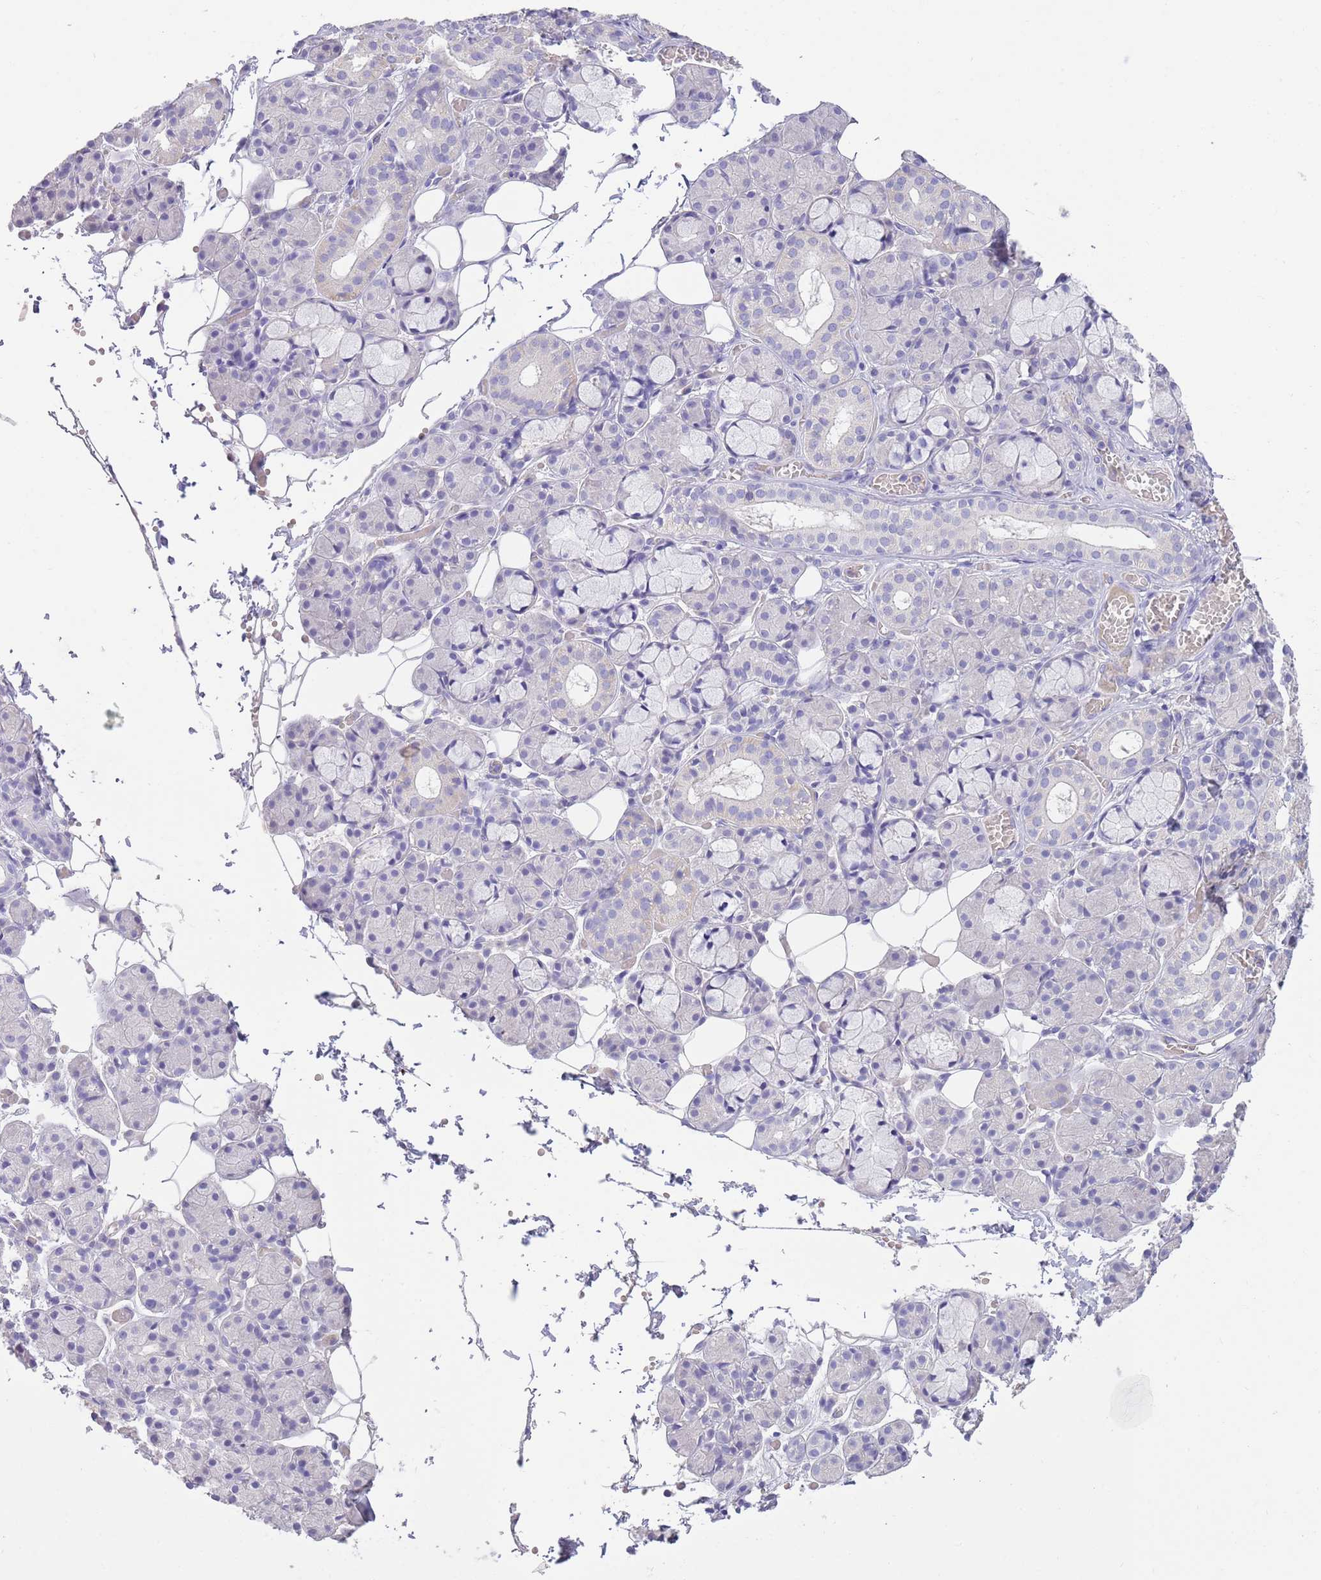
{"staining": {"intensity": "negative", "quantity": "none", "location": "none"}, "tissue": "salivary gland", "cell_type": "Glandular cells", "image_type": "normal", "snomed": [{"axis": "morphology", "description": "Normal tissue, NOS"}, {"axis": "topography", "description": "Salivary gland"}], "caption": "High magnification brightfield microscopy of benign salivary gland stained with DAB (brown) and counterstained with hematoxylin (blue): glandular cells show no significant positivity.", "gene": "SFTPA1", "patient": {"sex": "male", "age": 63}}